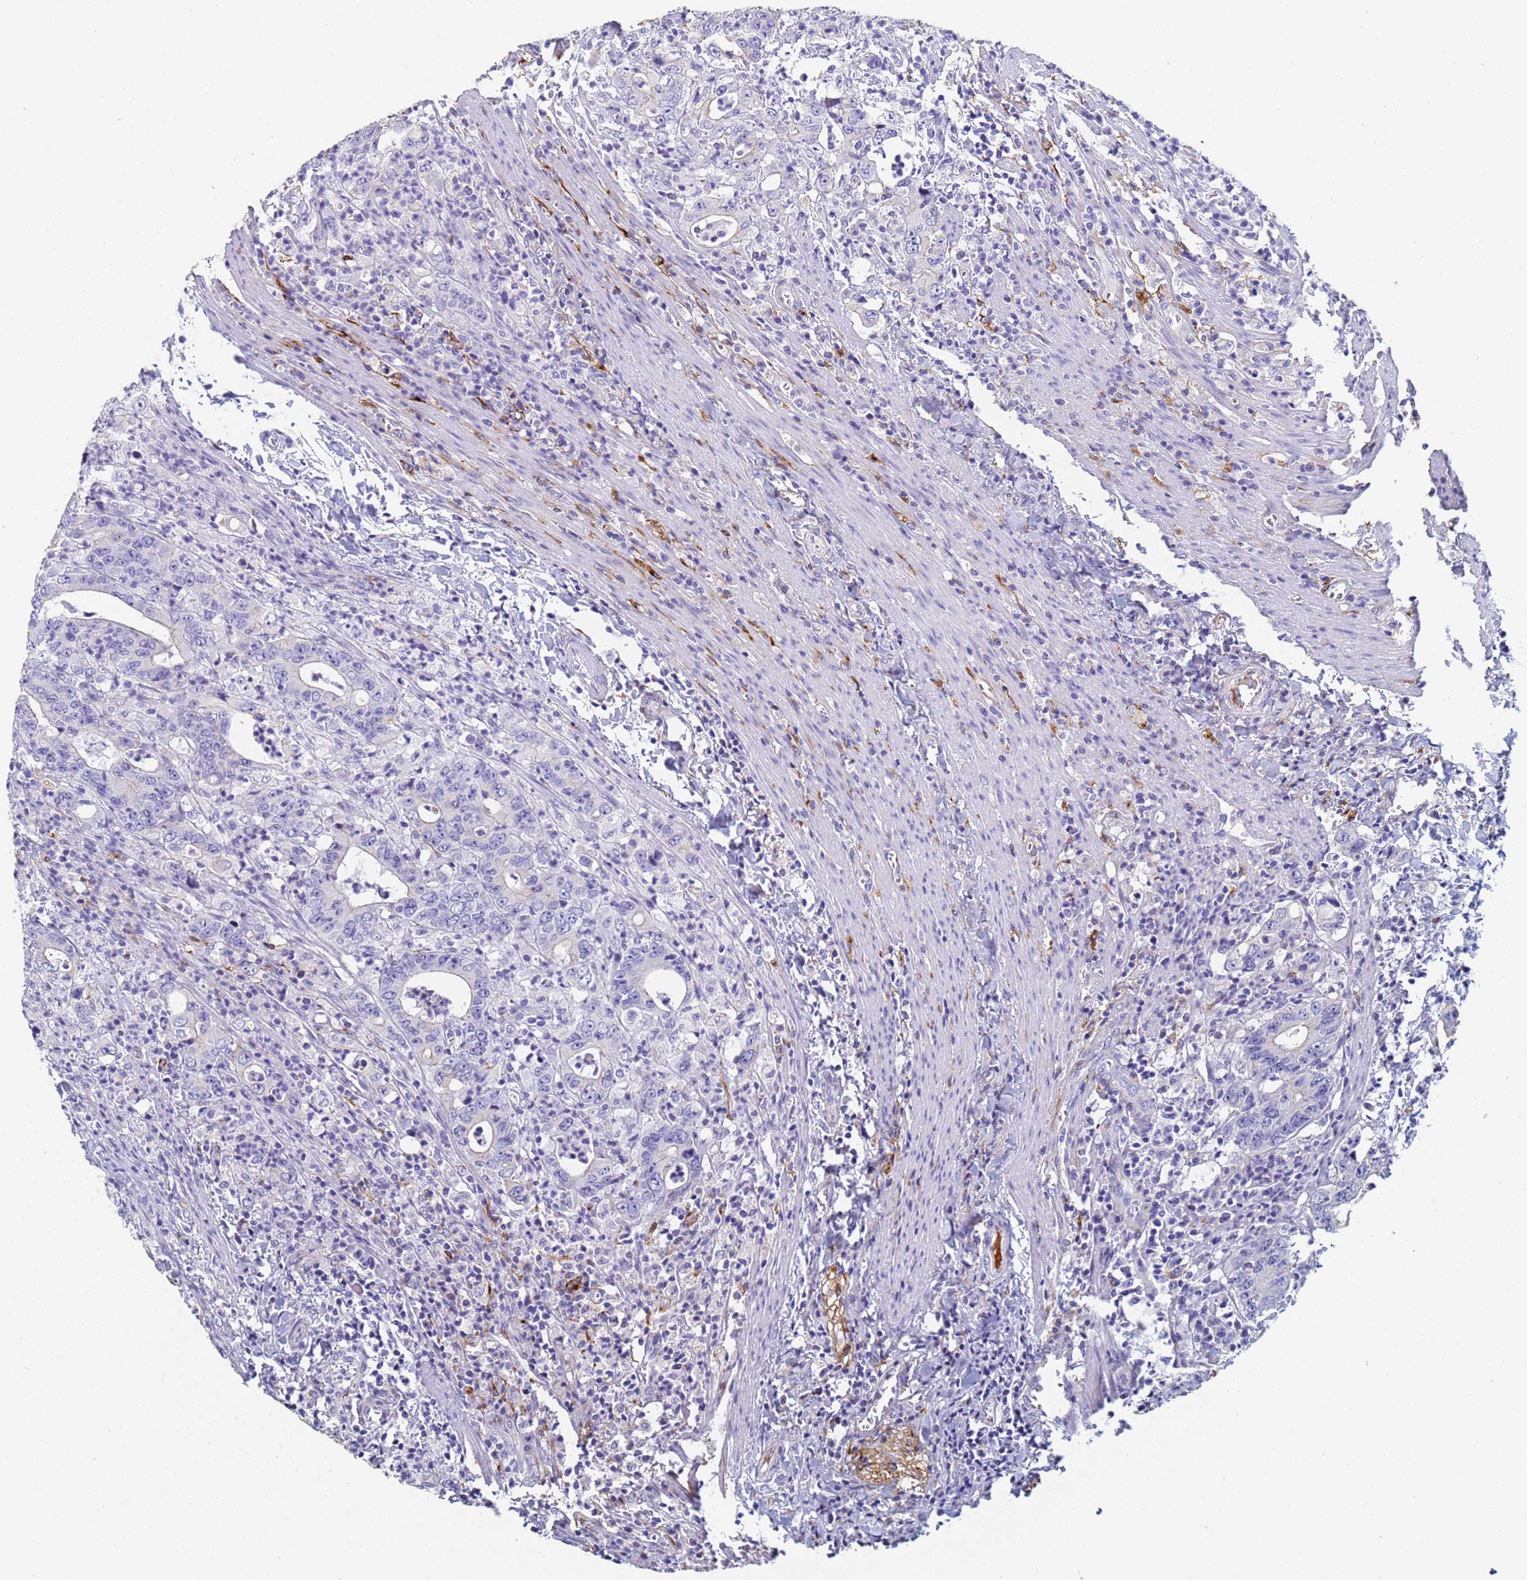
{"staining": {"intensity": "negative", "quantity": "none", "location": "none"}, "tissue": "colorectal cancer", "cell_type": "Tumor cells", "image_type": "cancer", "snomed": [{"axis": "morphology", "description": "Adenocarcinoma, NOS"}, {"axis": "topography", "description": "Colon"}], "caption": "Immunohistochemical staining of colorectal cancer shows no significant expression in tumor cells.", "gene": "ABCA8", "patient": {"sex": "female", "age": 75}}